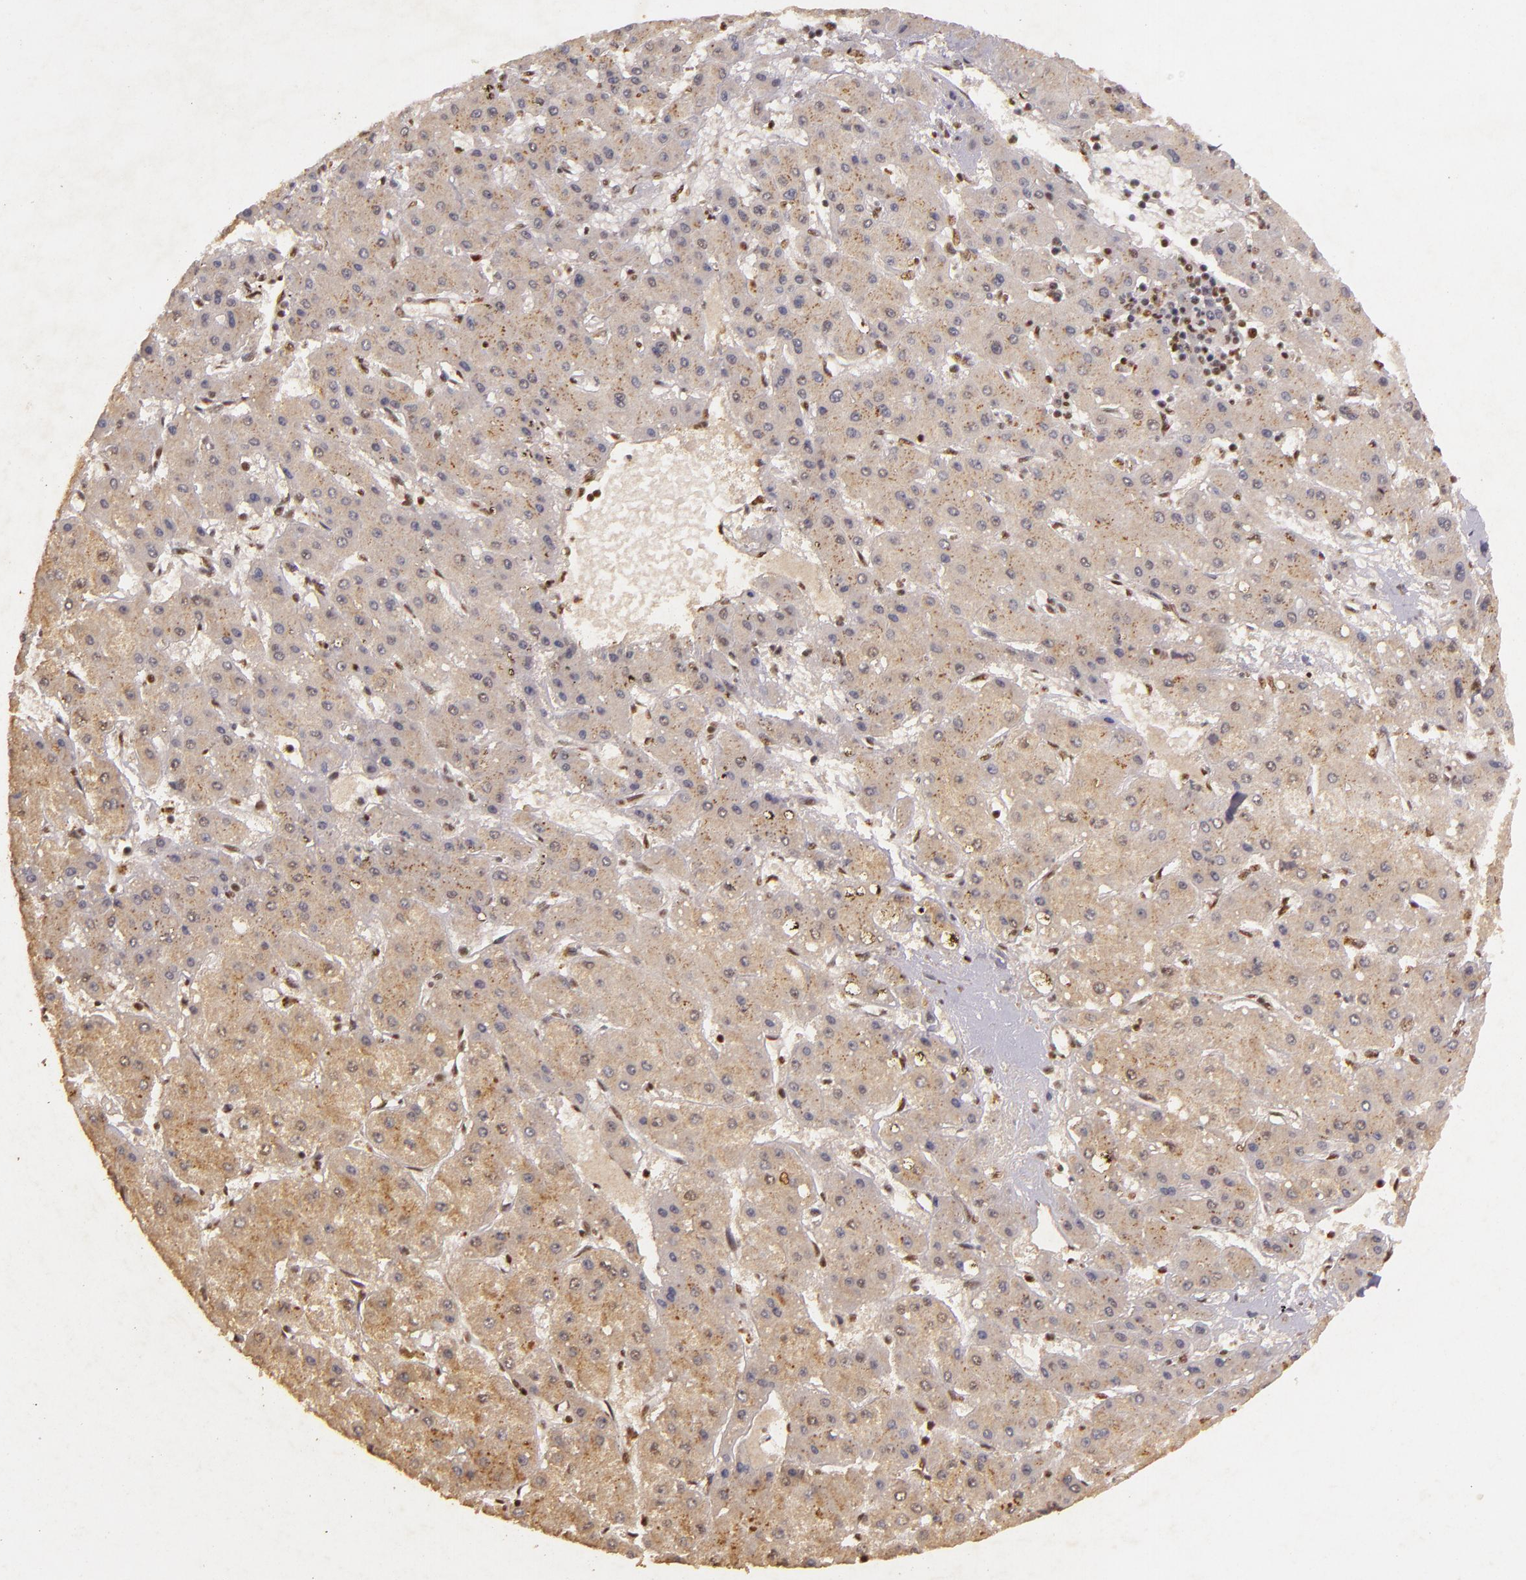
{"staining": {"intensity": "negative", "quantity": "none", "location": "none"}, "tissue": "liver cancer", "cell_type": "Tumor cells", "image_type": "cancer", "snomed": [{"axis": "morphology", "description": "Carcinoma, Hepatocellular, NOS"}, {"axis": "topography", "description": "Liver"}], "caption": "DAB (3,3'-diaminobenzidine) immunohistochemical staining of hepatocellular carcinoma (liver) demonstrates no significant positivity in tumor cells.", "gene": "CBX3", "patient": {"sex": "female", "age": 52}}